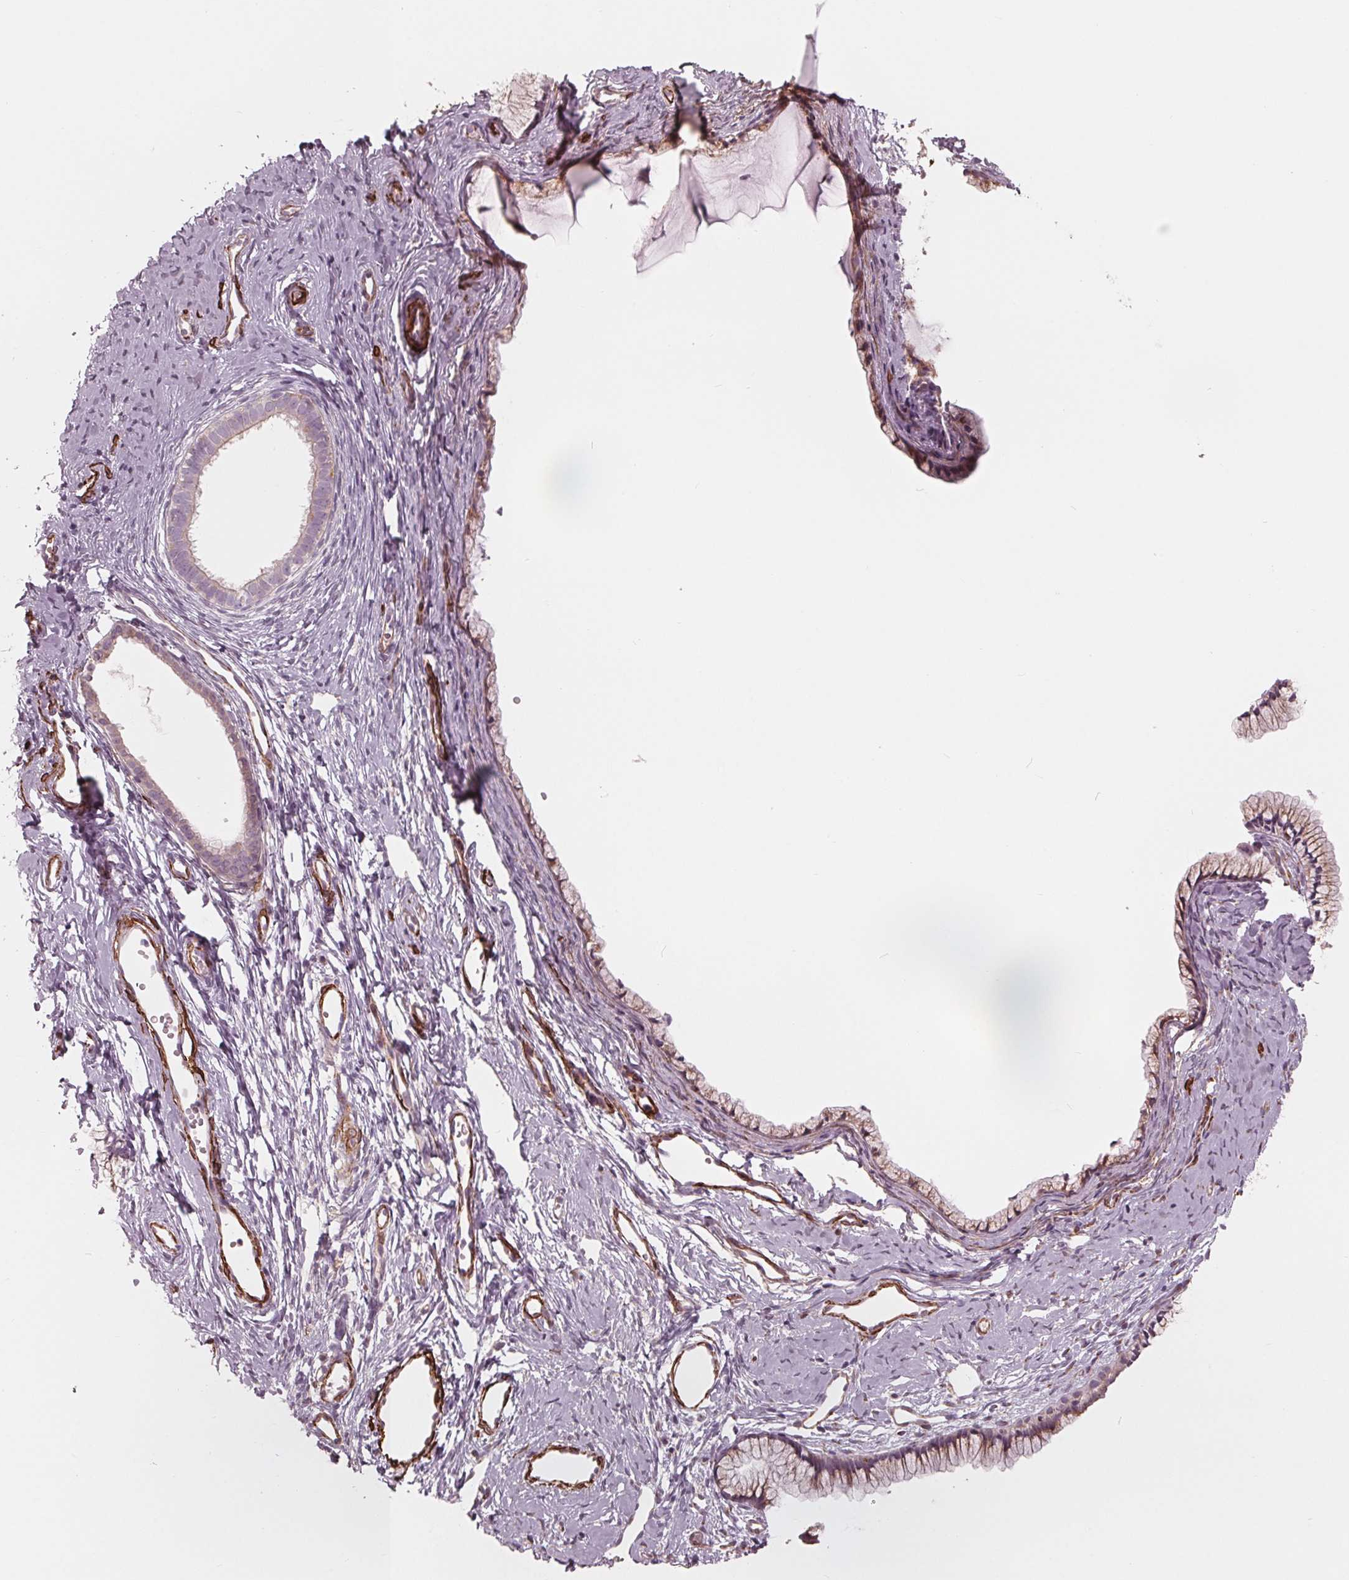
{"staining": {"intensity": "weak", "quantity": "<25%", "location": "cytoplasmic/membranous"}, "tissue": "cervix", "cell_type": "Glandular cells", "image_type": "normal", "snomed": [{"axis": "morphology", "description": "Normal tissue, NOS"}, {"axis": "topography", "description": "Cervix"}], "caption": "The micrograph demonstrates no significant positivity in glandular cells of cervix.", "gene": "MIER3", "patient": {"sex": "female", "age": 40}}